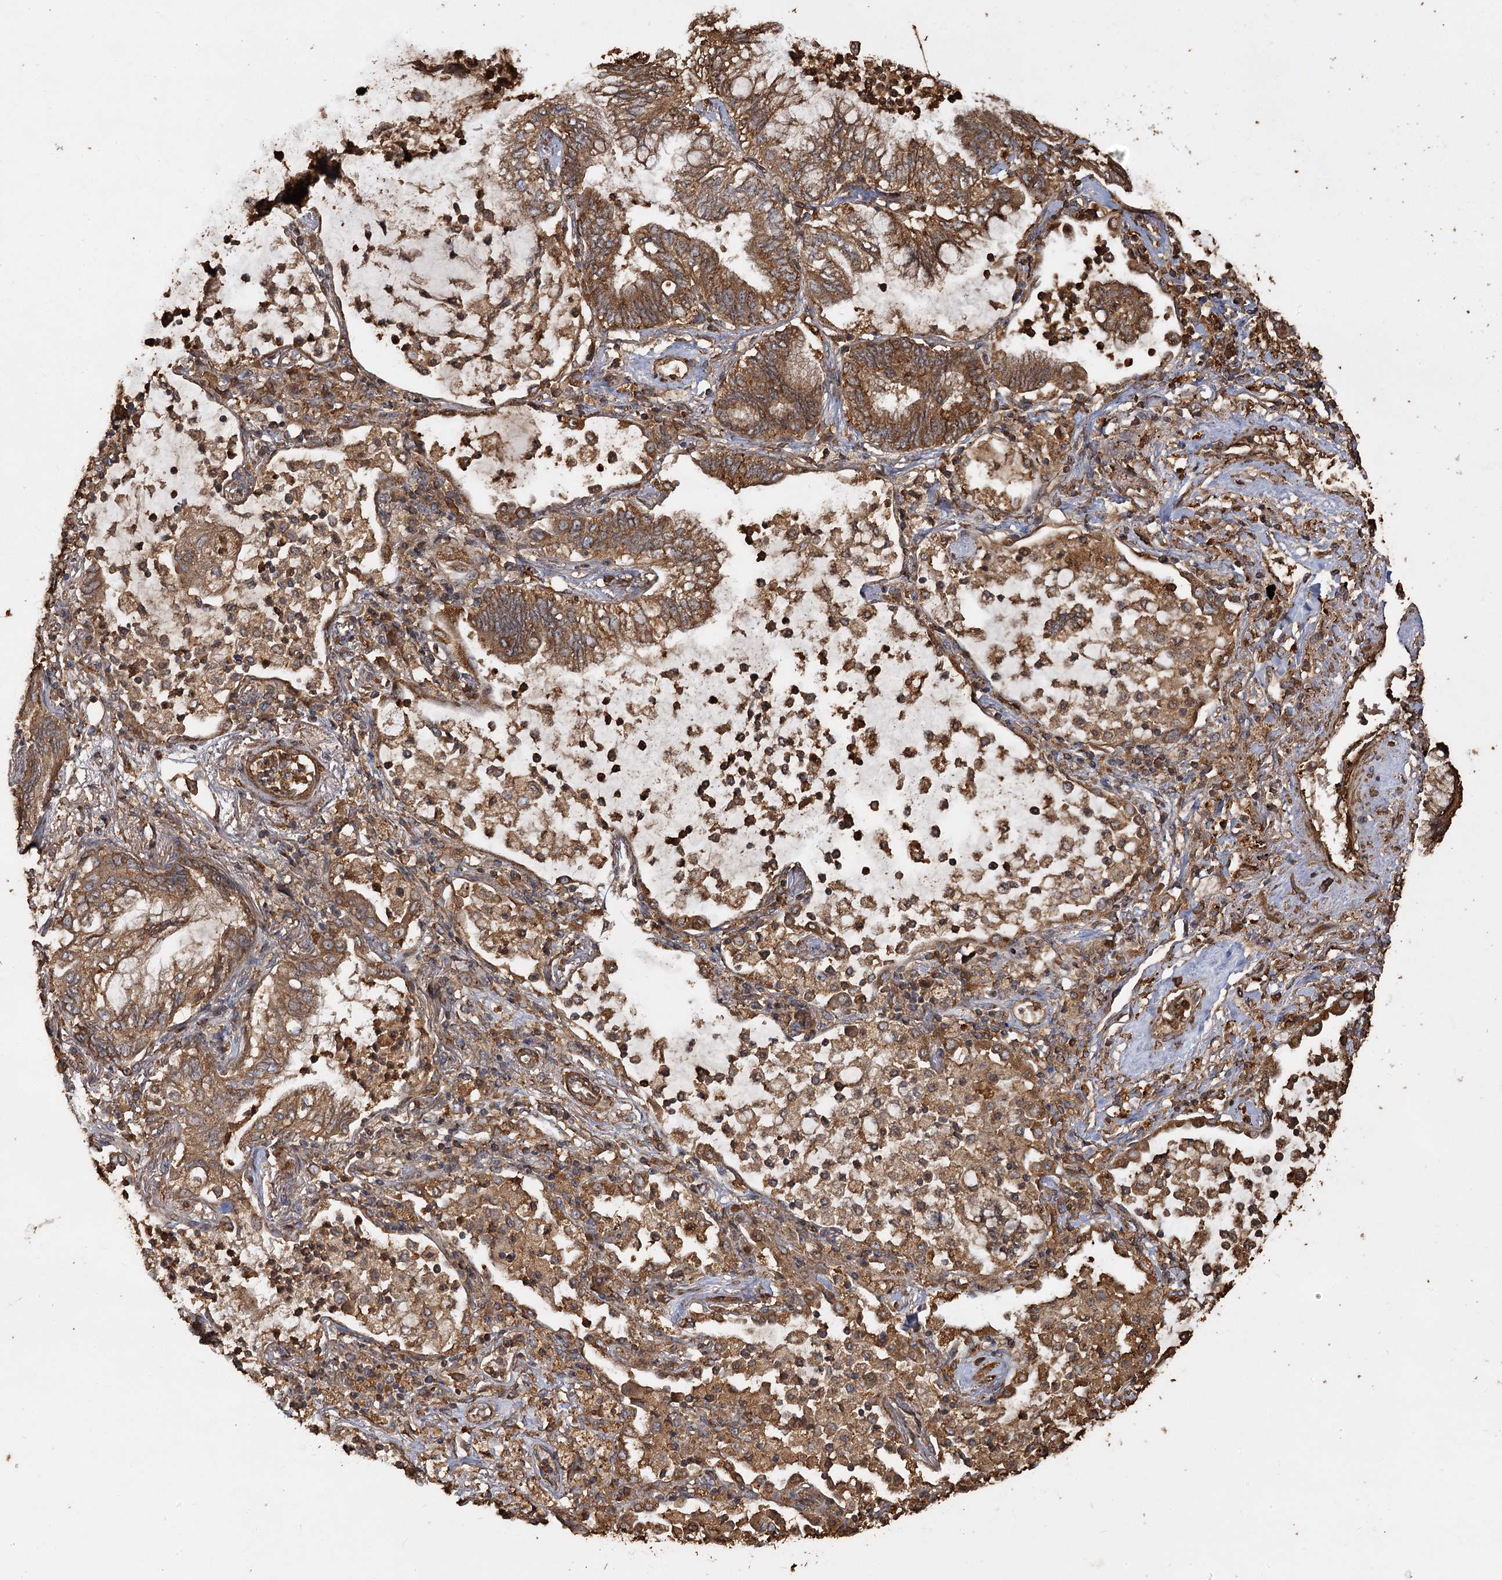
{"staining": {"intensity": "moderate", "quantity": ">75%", "location": "cytoplasmic/membranous"}, "tissue": "lung cancer", "cell_type": "Tumor cells", "image_type": "cancer", "snomed": [{"axis": "morphology", "description": "Adenocarcinoma, NOS"}, {"axis": "topography", "description": "Lung"}], "caption": "This is a histology image of immunohistochemistry staining of lung adenocarcinoma, which shows moderate staining in the cytoplasmic/membranous of tumor cells.", "gene": "PIK3C2A", "patient": {"sex": "female", "age": 70}}